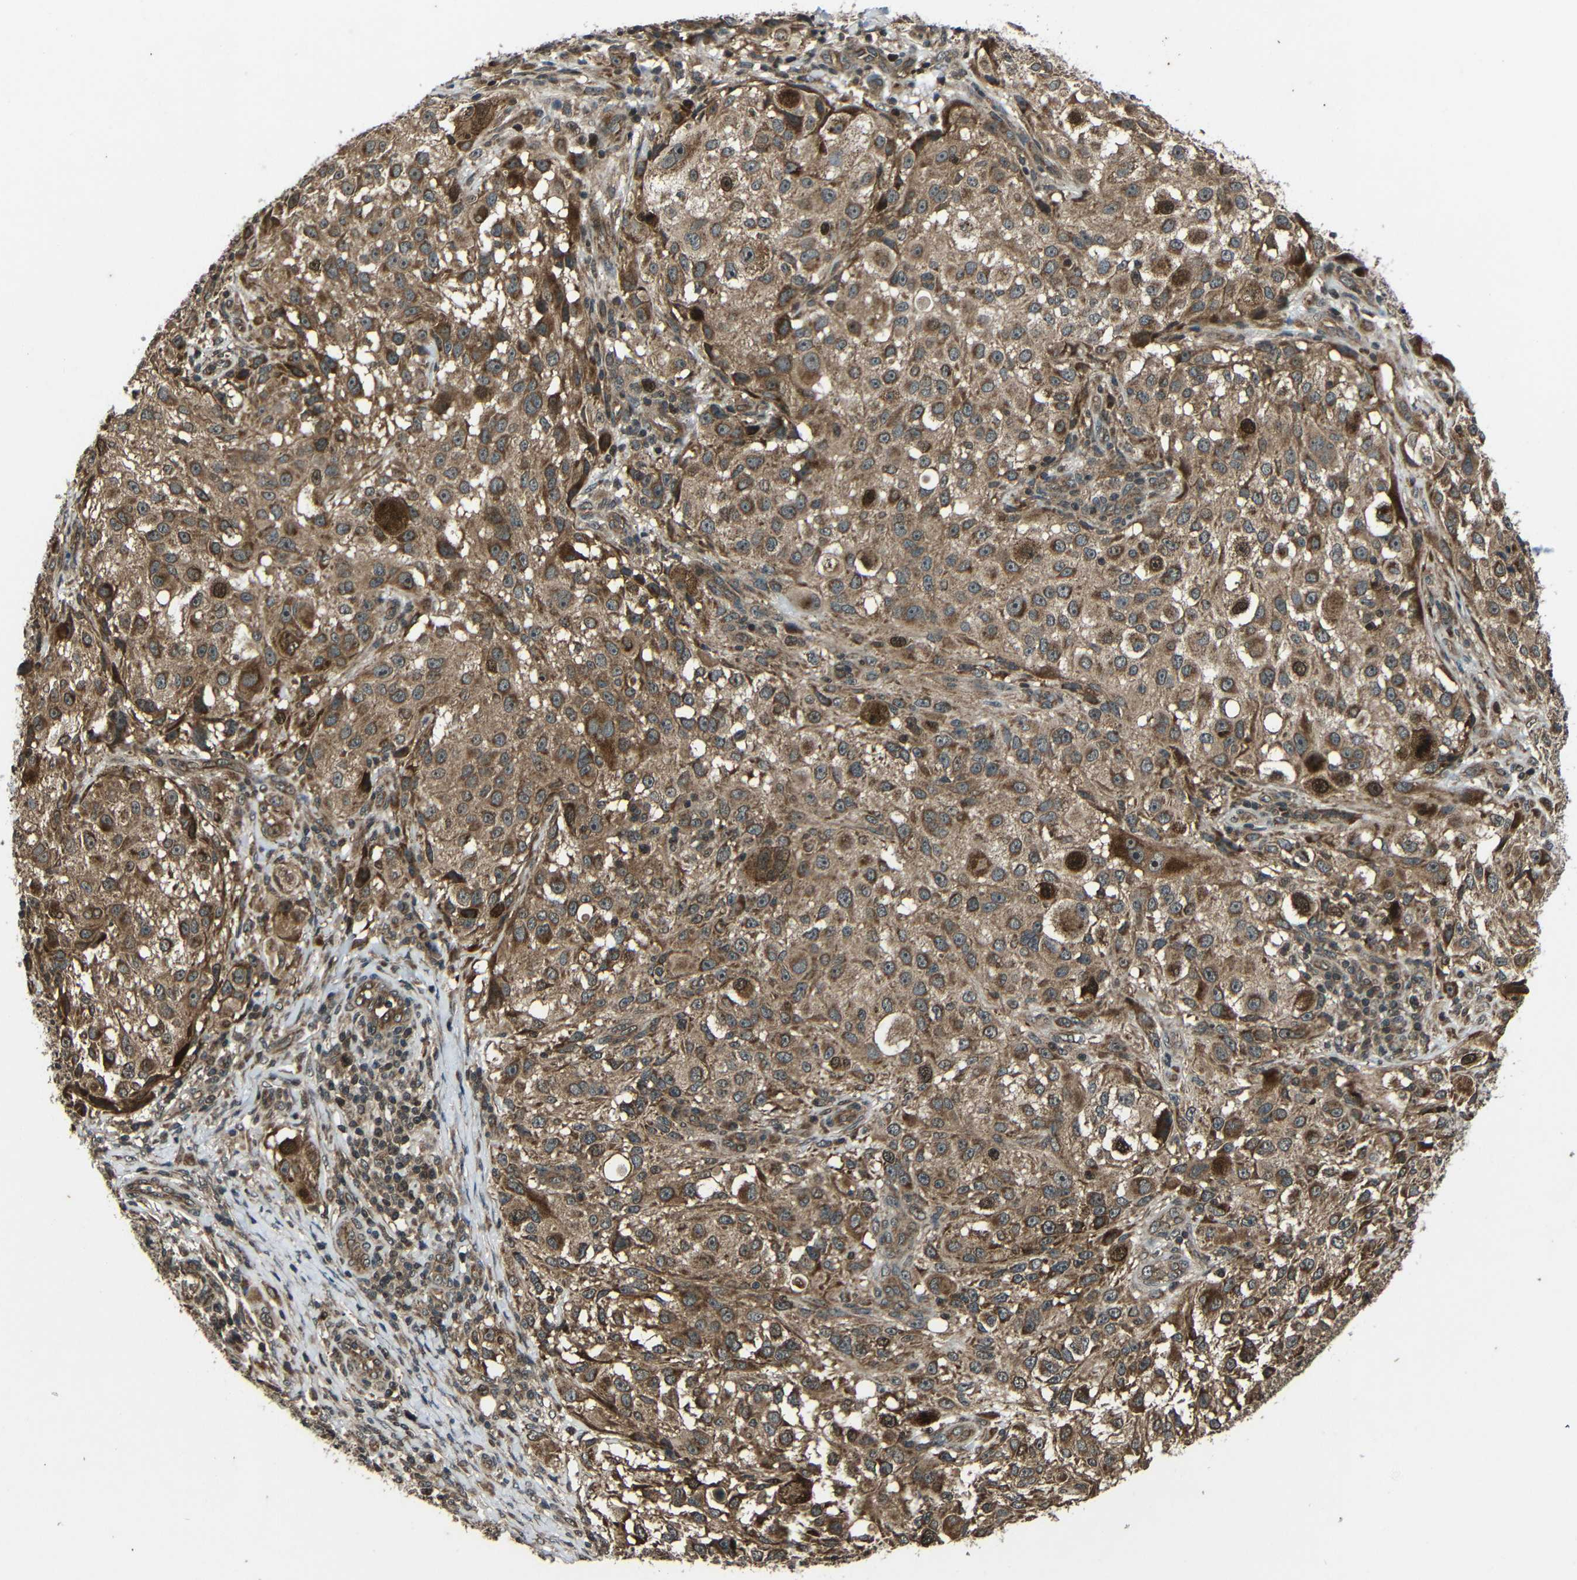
{"staining": {"intensity": "moderate", "quantity": ">75%", "location": "cytoplasmic/membranous,nuclear"}, "tissue": "melanoma", "cell_type": "Tumor cells", "image_type": "cancer", "snomed": [{"axis": "morphology", "description": "Necrosis, NOS"}, {"axis": "morphology", "description": "Malignant melanoma, NOS"}, {"axis": "topography", "description": "Skin"}], "caption": "High-magnification brightfield microscopy of melanoma stained with DAB (3,3'-diaminobenzidine) (brown) and counterstained with hematoxylin (blue). tumor cells exhibit moderate cytoplasmic/membranous and nuclear staining is present in about>75% of cells. The staining was performed using DAB to visualize the protein expression in brown, while the nuclei were stained in blue with hematoxylin (Magnification: 20x).", "gene": "PLK2", "patient": {"sex": "female", "age": 87}}